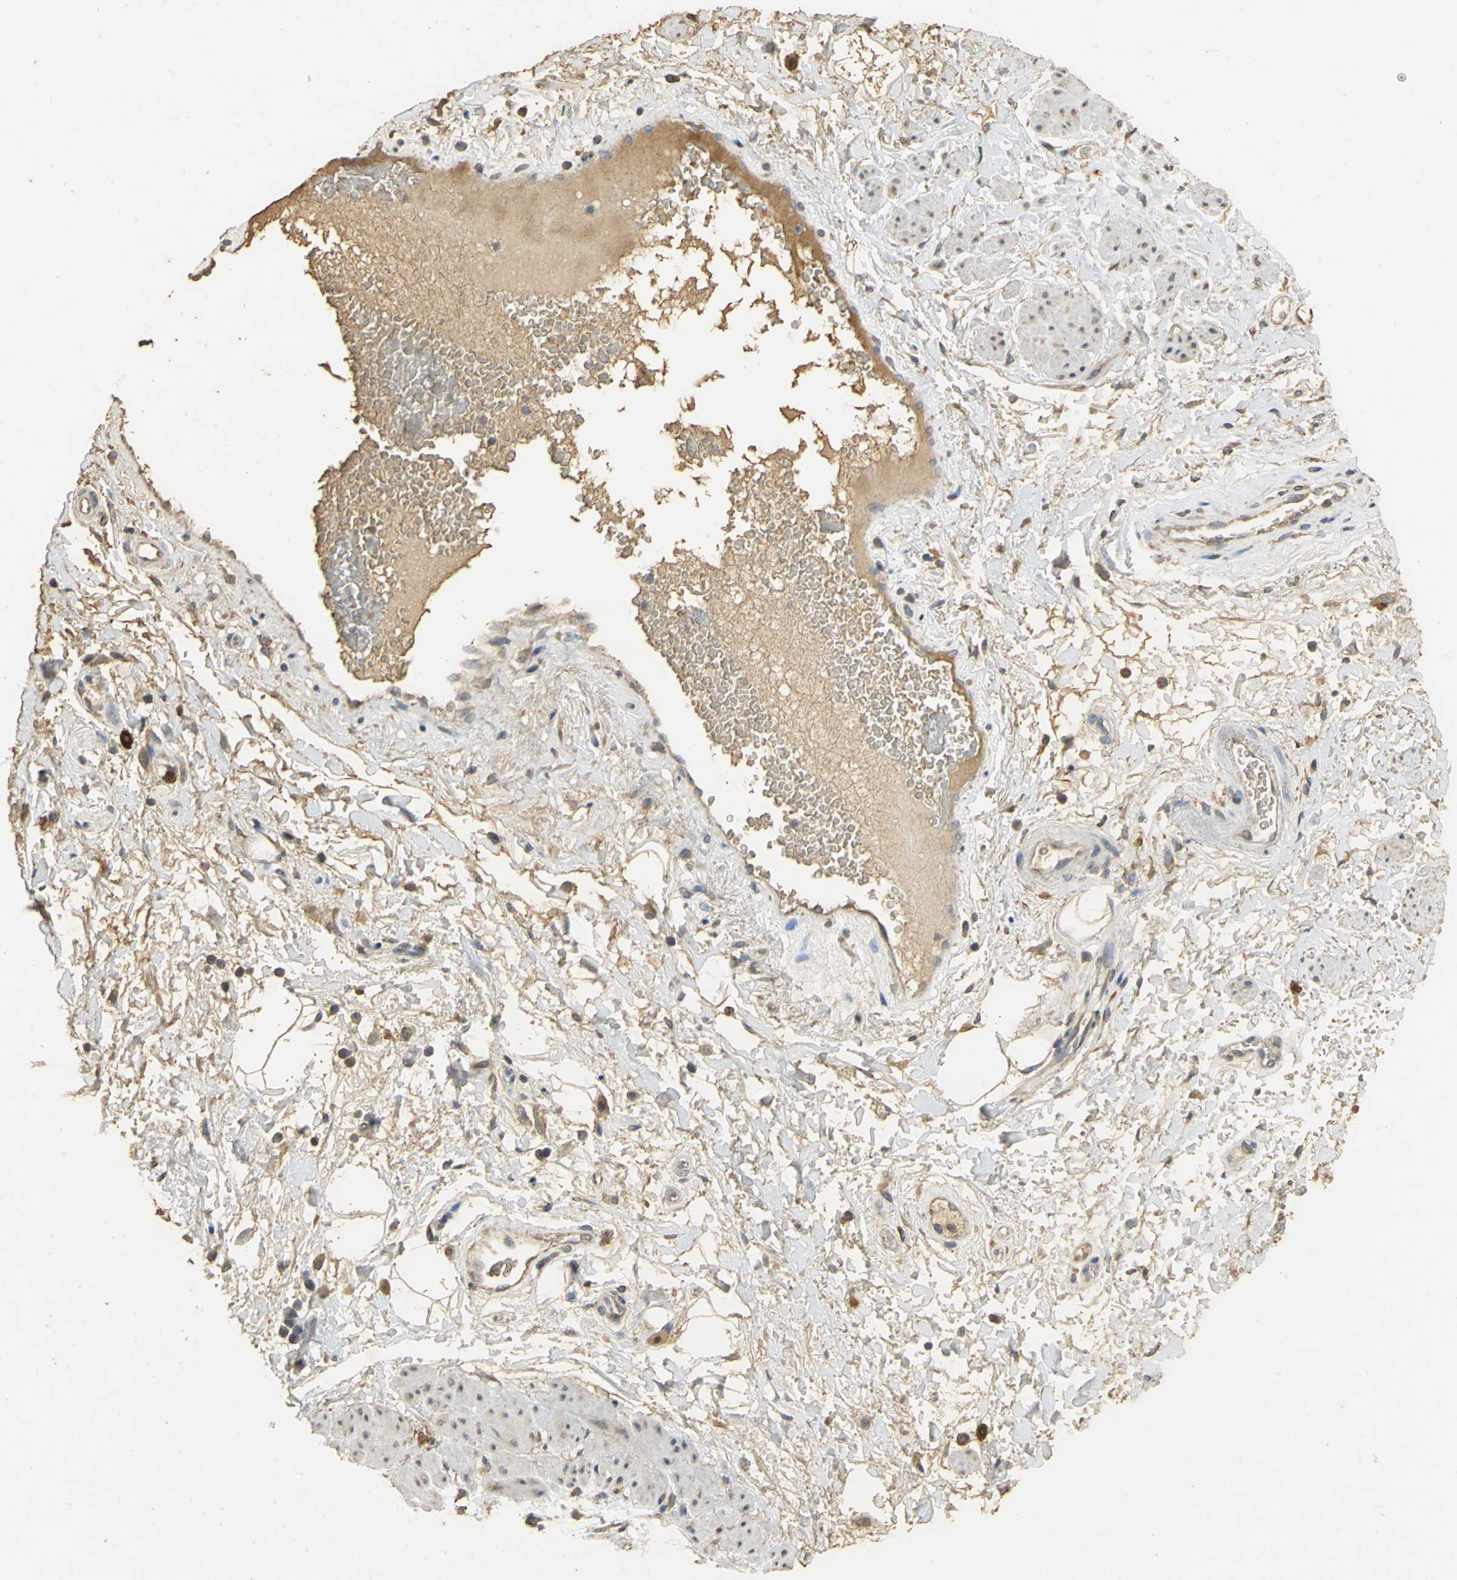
{"staining": {"intensity": "moderate", "quantity": ">75%", "location": "cytoplasmic/membranous"}, "tissue": "adipose tissue", "cell_type": "Adipocytes", "image_type": "normal", "snomed": [{"axis": "morphology", "description": "Normal tissue, NOS"}, {"axis": "topography", "description": "Soft tissue"}, {"axis": "topography", "description": "Peripheral nerve tissue"}], "caption": "Immunohistochemistry (IHC) (DAB) staining of normal human adipose tissue shows moderate cytoplasmic/membranous protein positivity in about >75% of adipocytes.", "gene": "ACSL4", "patient": {"sex": "female", "age": 71}}